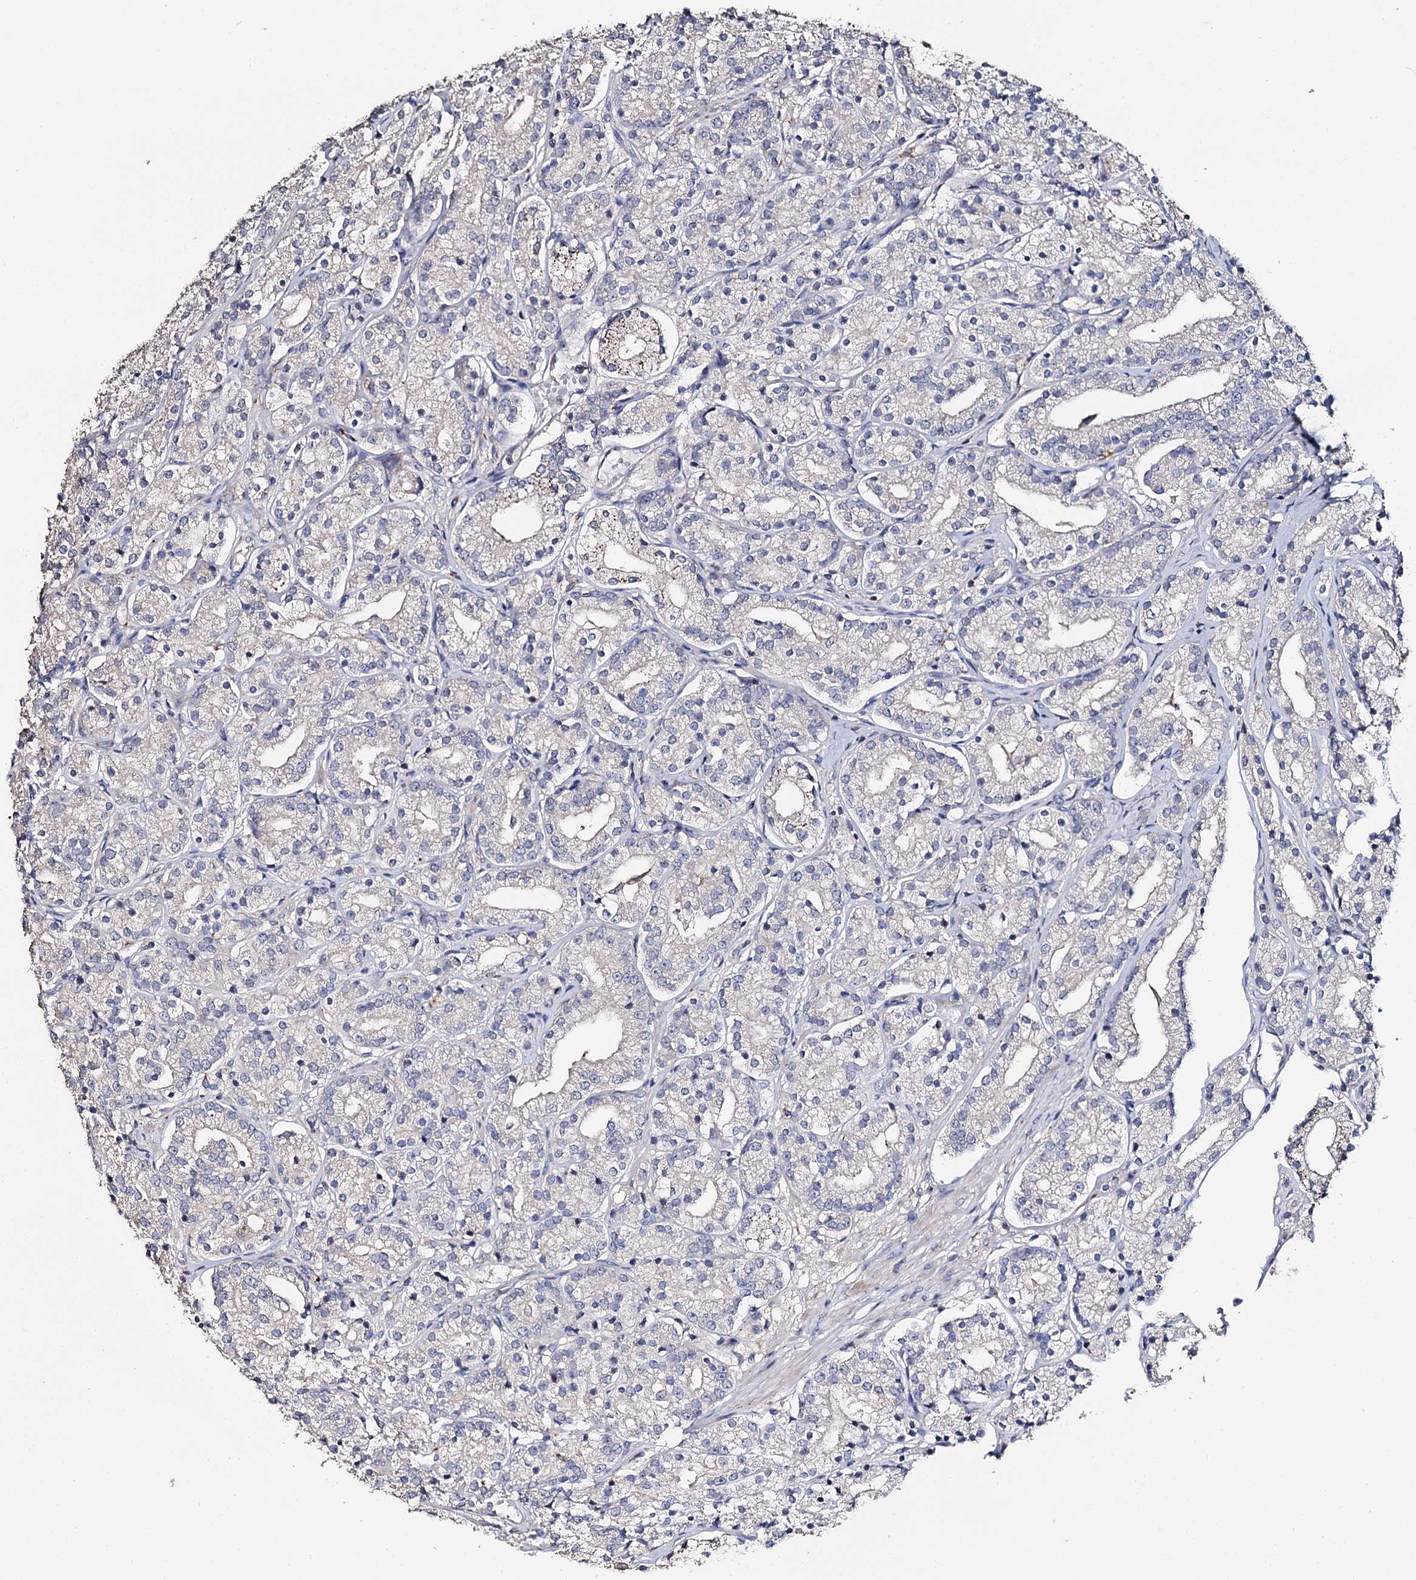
{"staining": {"intensity": "negative", "quantity": "none", "location": "none"}, "tissue": "prostate cancer", "cell_type": "Tumor cells", "image_type": "cancer", "snomed": [{"axis": "morphology", "description": "Adenocarcinoma, High grade"}, {"axis": "topography", "description": "Prostate"}], "caption": "The immunohistochemistry (IHC) micrograph has no significant expression in tumor cells of adenocarcinoma (high-grade) (prostate) tissue.", "gene": "DNAH6", "patient": {"sex": "male", "age": 69}}